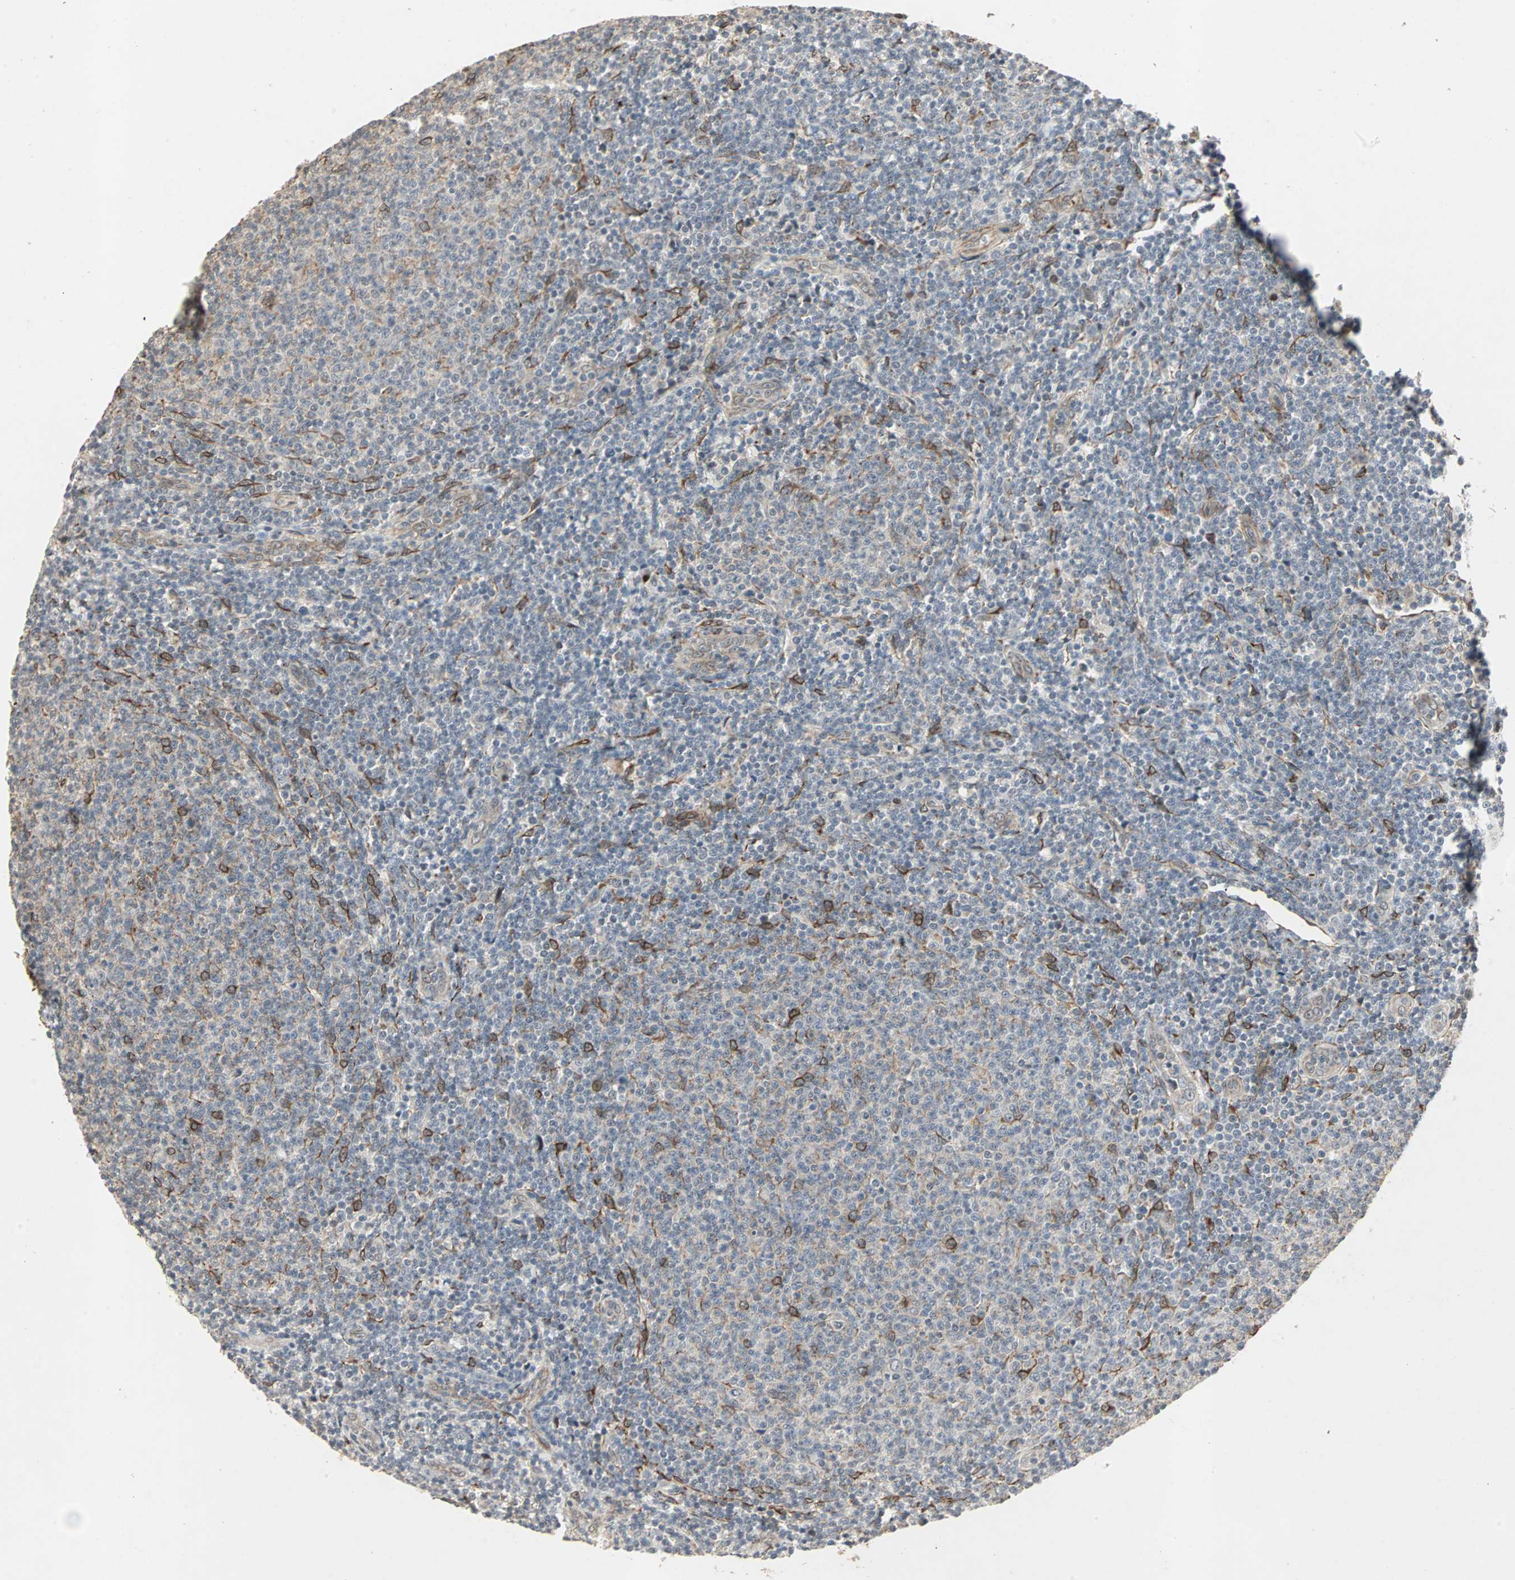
{"staining": {"intensity": "weak", "quantity": "<25%", "location": "cytoplasmic/membranous"}, "tissue": "lymphoma", "cell_type": "Tumor cells", "image_type": "cancer", "snomed": [{"axis": "morphology", "description": "Malignant lymphoma, non-Hodgkin's type, Low grade"}, {"axis": "topography", "description": "Lymph node"}], "caption": "Immunohistochemistry micrograph of neoplastic tissue: low-grade malignant lymphoma, non-Hodgkin's type stained with DAB displays no significant protein expression in tumor cells.", "gene": "TRPV4", "patient": {"sex": "male", "age": 66}}